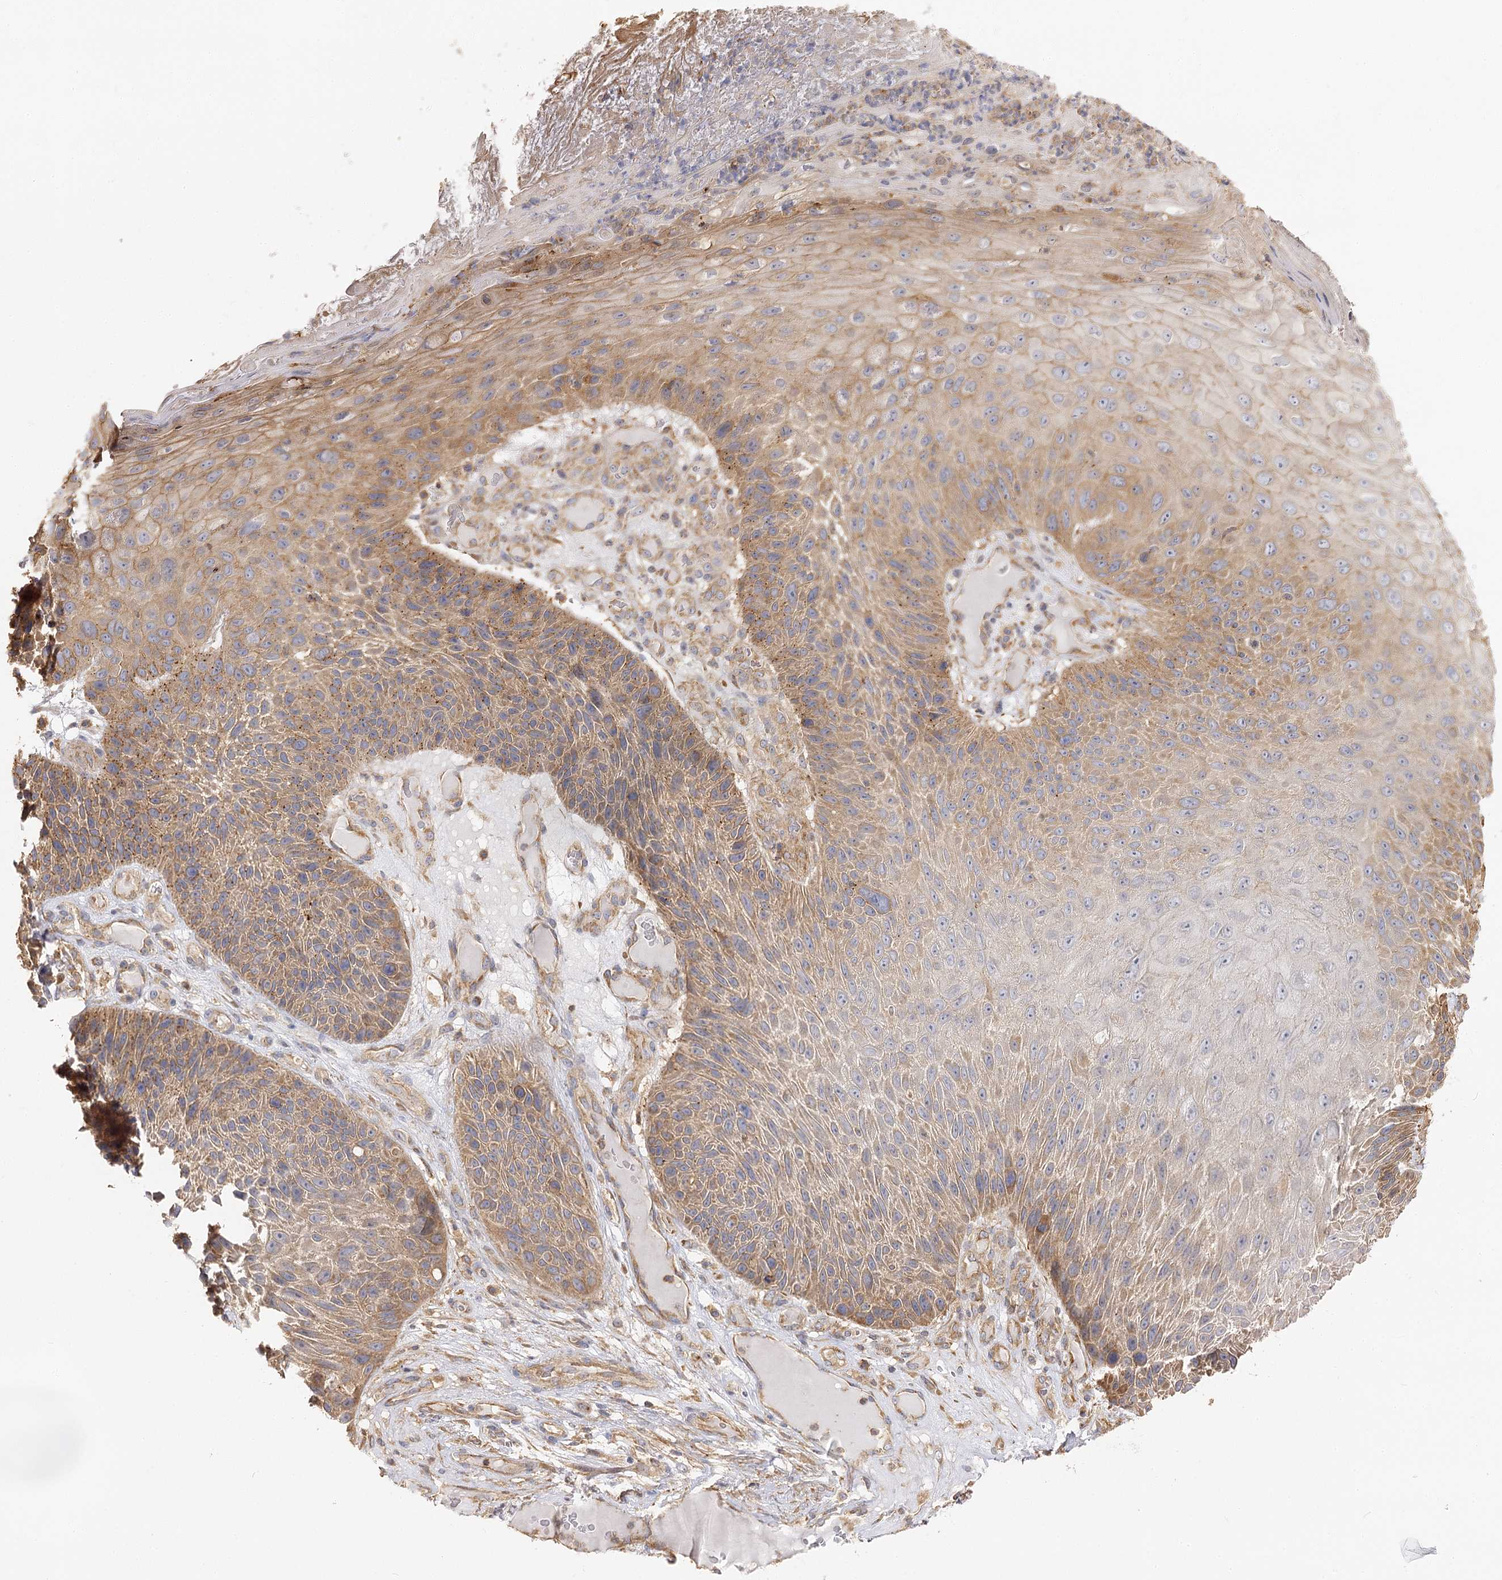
{"staining": {"intensity": "moderate", "quantity": ">75%", "location": "cytoplasmic/membranous"}, "tissue": "skin cancer", "cell_type": "Tumor cells", "image_type": "cancer", "snomed": [{"axis": "morphology", "description": "Squamous cell carcinoma, NOS"}, {"axis": "topography", "description": "Skin"}], "caption": "About >75% of tumor cells in skin squamous cell carcinoma display moderate cytoplasmic/membranous protein staining as visualized by brown immunohistochemical staining.", "gene": "SEC24B", "patient": {"sex": "female", "age": 88}}